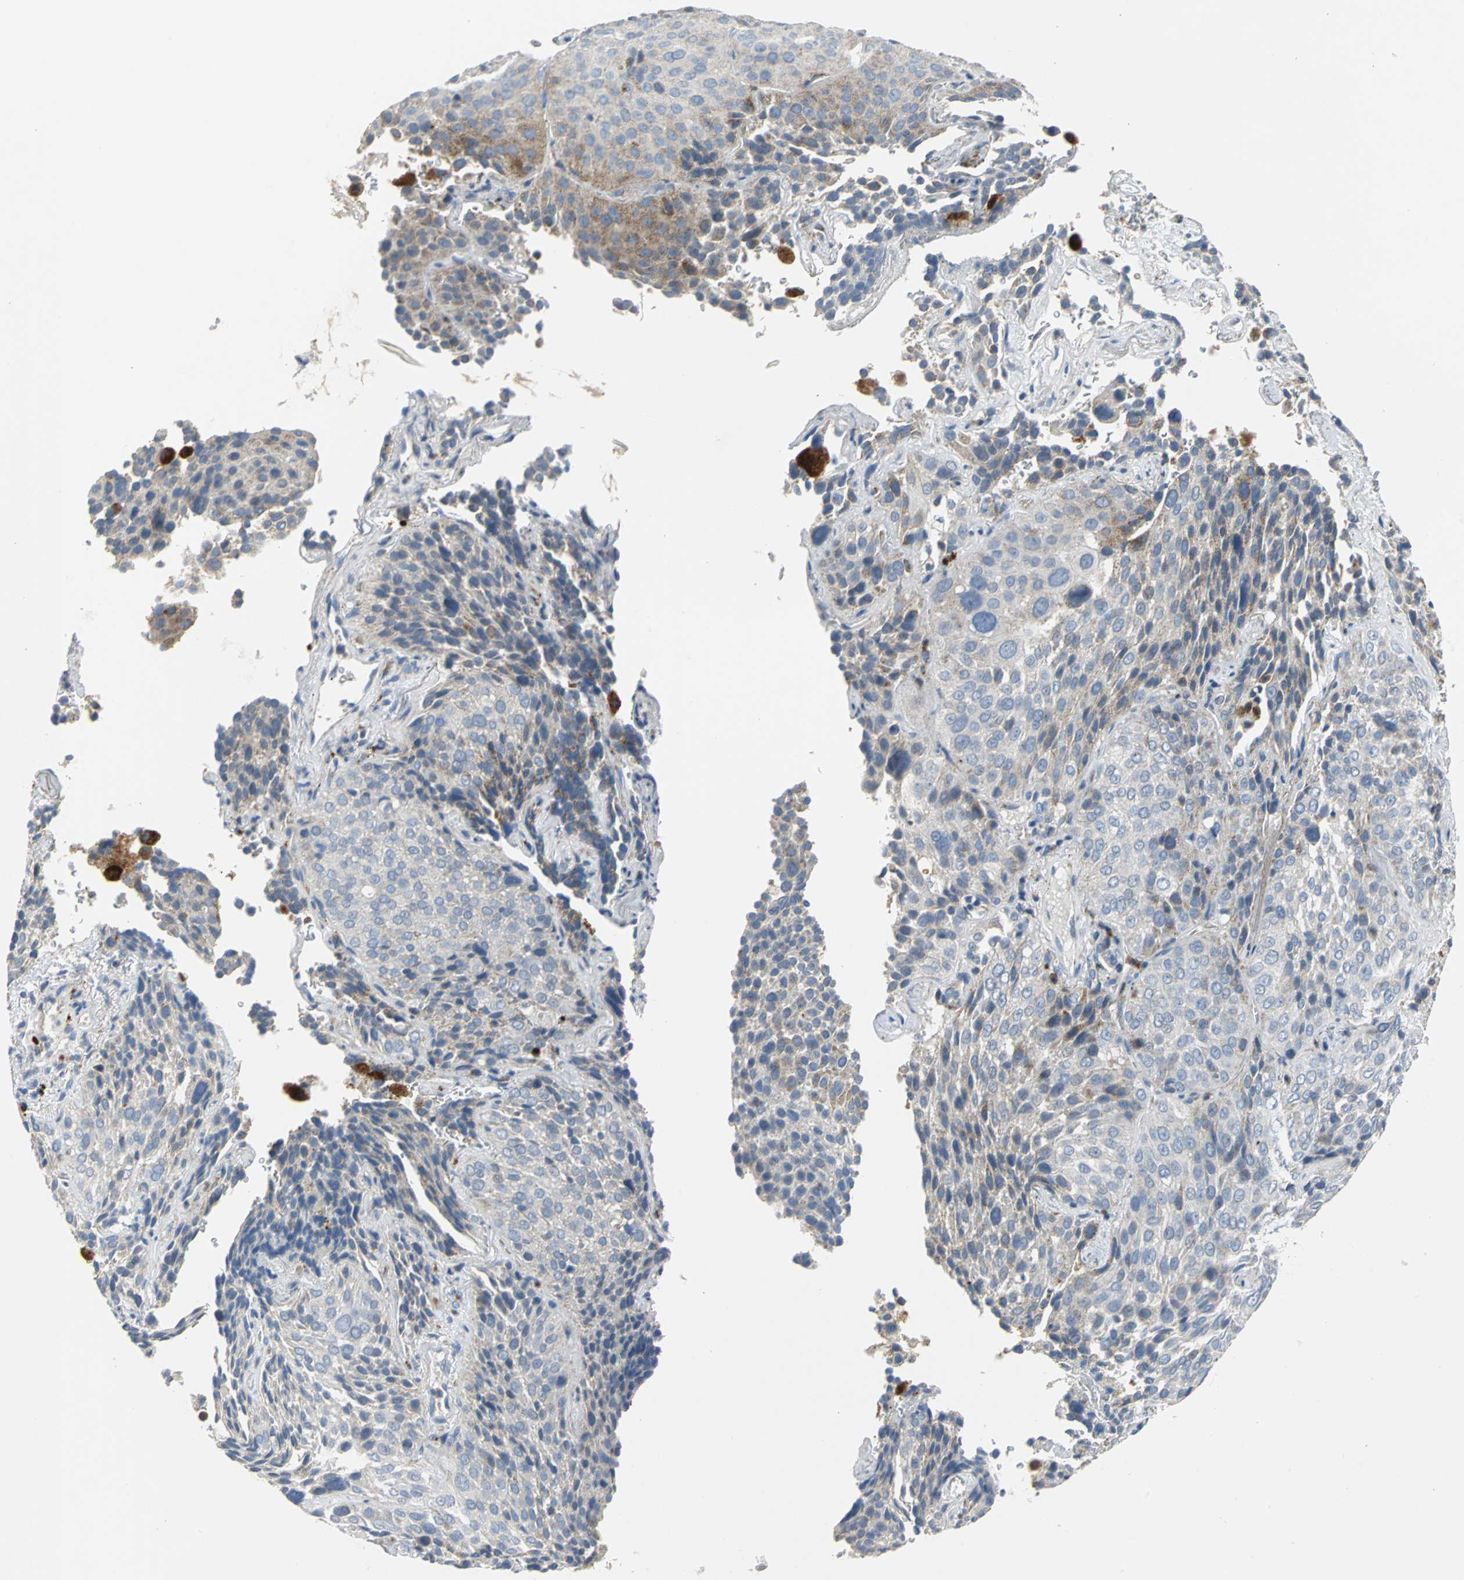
{"staining": {"intensity": "moderate", "quantity": "<25%", "location": "cytoplasmic/membranous"}, "tissue": "lung cancer", "cell_type": "Tumor cells", "image_type": "cancer", "snomed": [{"axis": "morphology", "description": "Squamous cell carcinoma, NOS"}, {"axis": "topography", "description": "Lung"}], "caption": "Brown immunohistochemical staining in lung squamous cell carcinoma exhibits moderate cytoplasmic/membranous expression in approximately <25% of tumor cells.", "gene": "SPPL2B", "patient": {"sex": "male", "age": 54}}